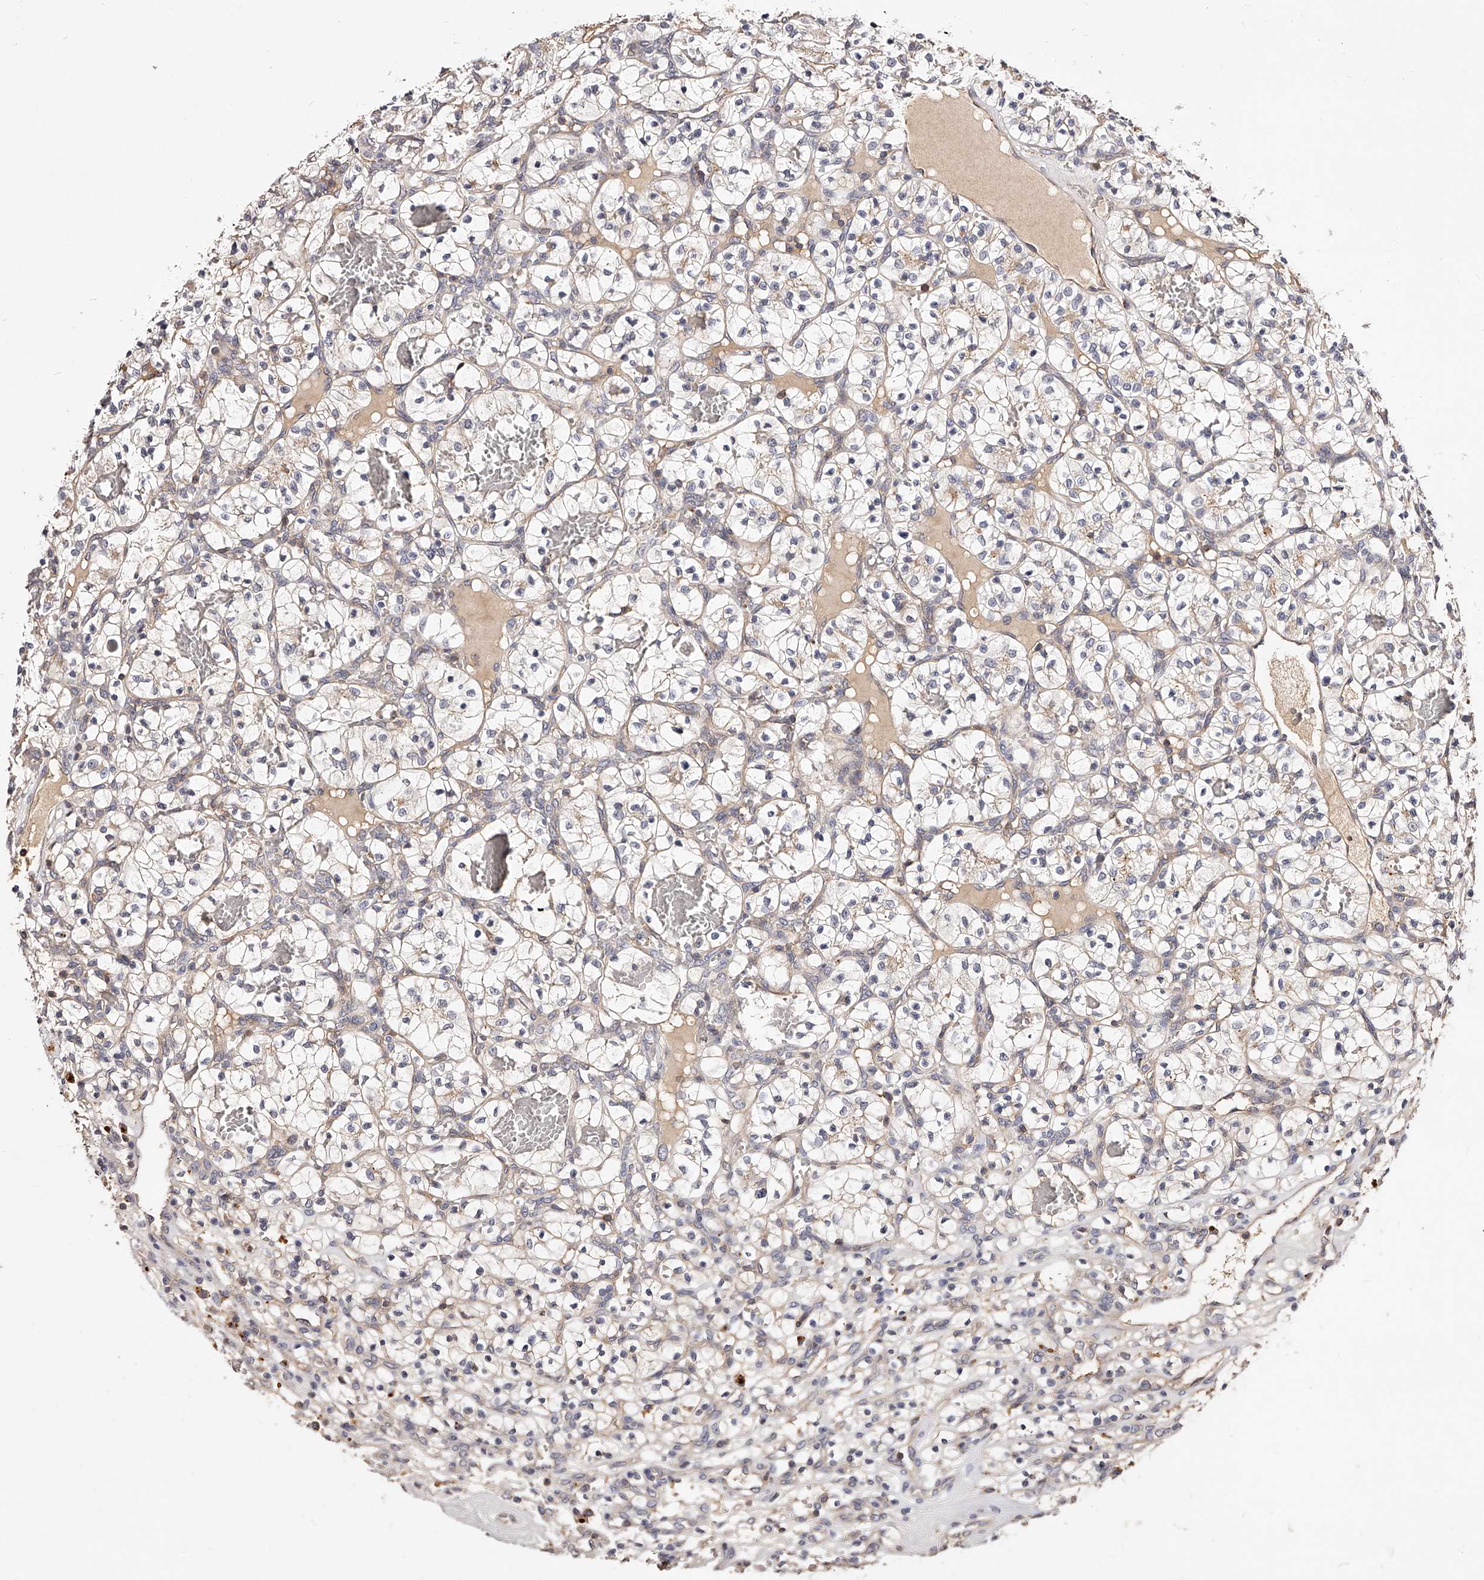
{"staining": {"intensity": "weak", "quantity": "25%-75%", "location": "cytoplasmic/membranous"}, "tissue": "renal cancer", "cell_type": "Tumor cells", "image_type": "cancer", "snomed": [{"axis": "morphology", "description": "Adenocarcinoma, NOS"}, {"axis": "topography", "description": "Kidney"}], "caption": "Immunohistochemical staining of renal adenocarcinoma shows low levels of weak cytoplasmic/membranous protein expression in approximately 25%-75% of tumor cells.", "gene": "PHACTR1", "patient": {"sex": "female", "age": 57}}